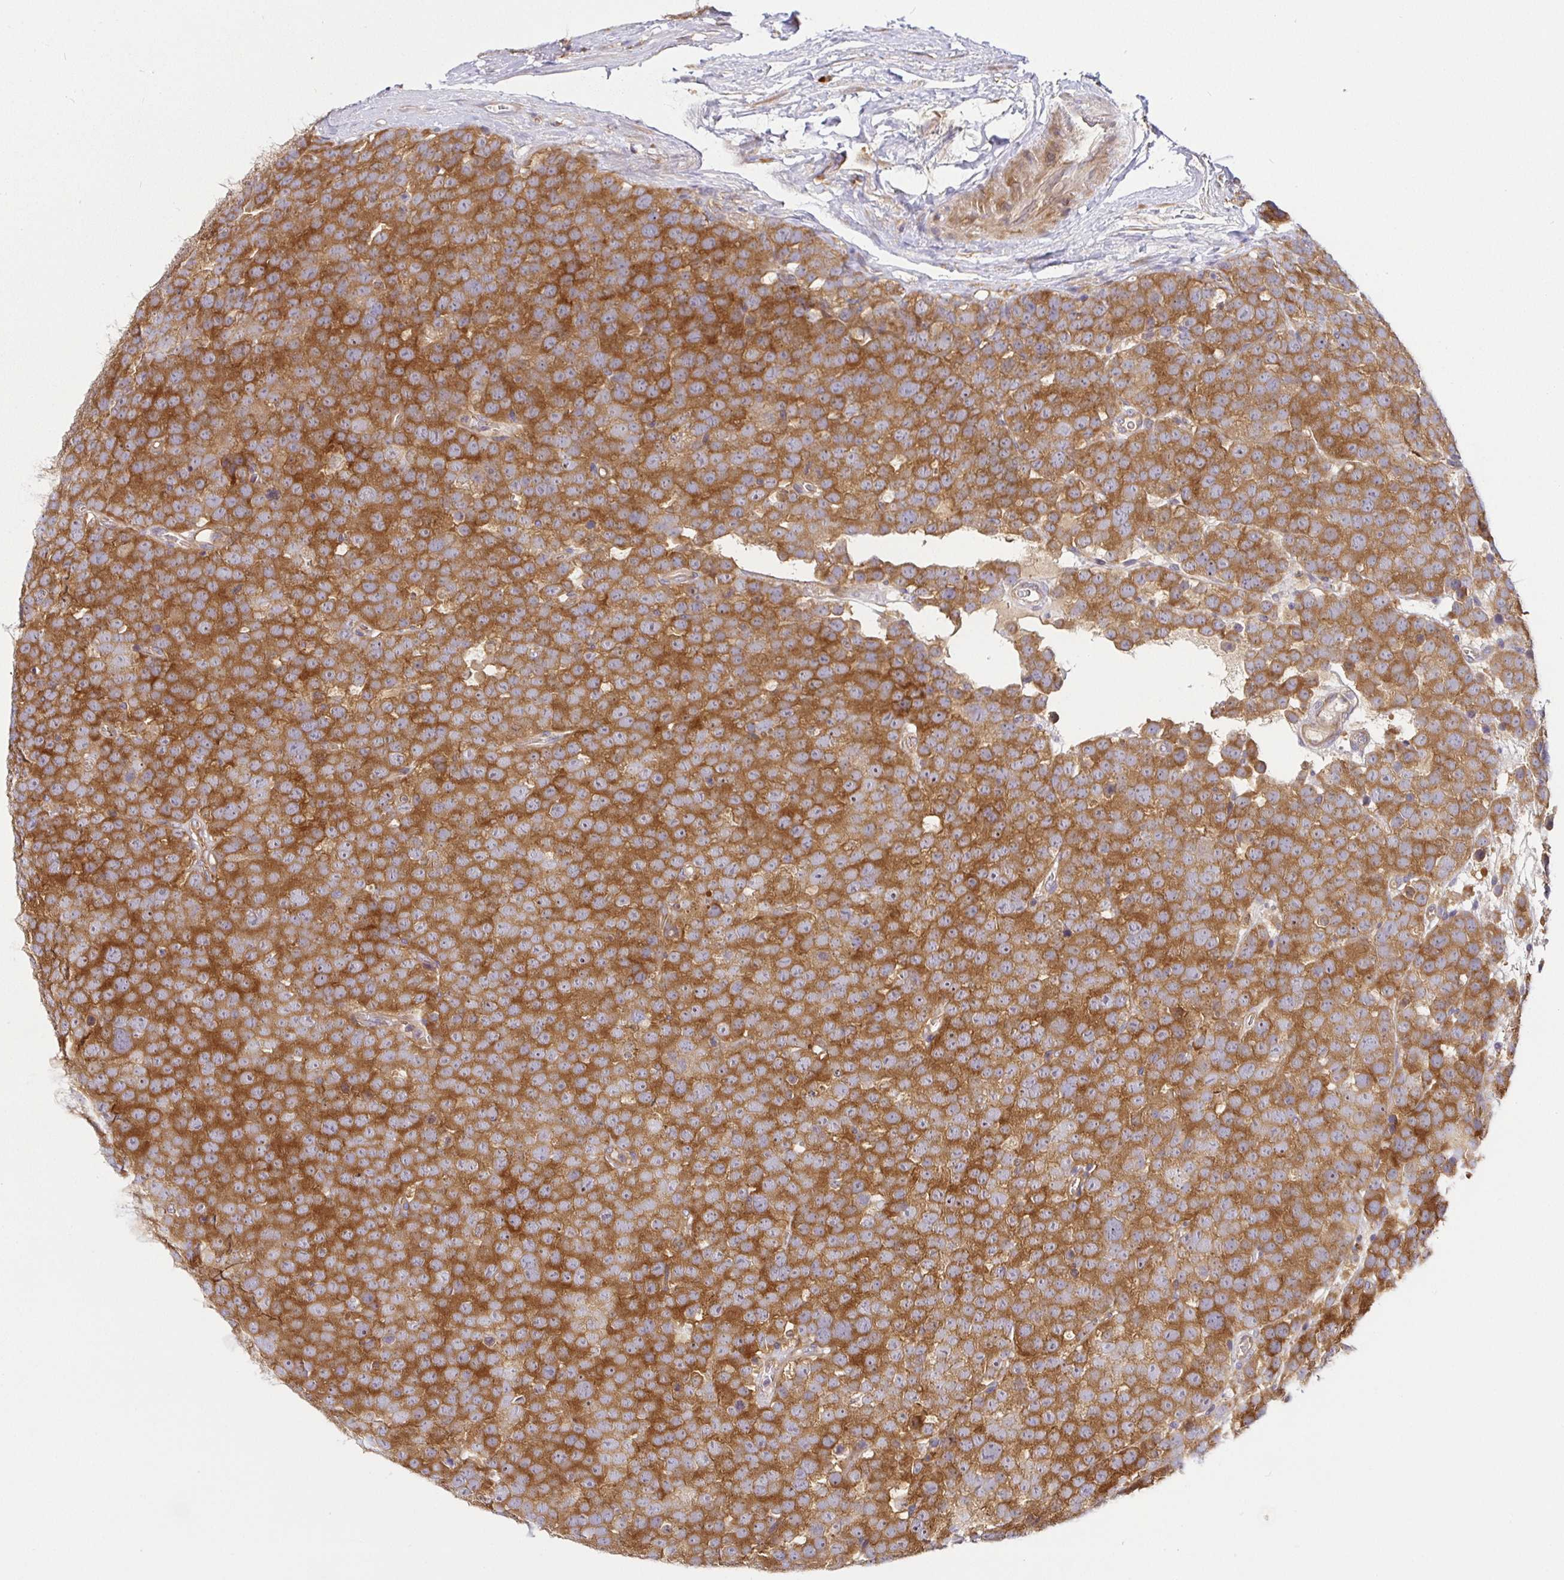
{"staining": {"intensity": "strong", "quantity": ">75%", "location": "cytoplasmic/membranous"}, "tissue": "testis cancer", "cell_type": "Tumor cells", "image_type": "cancer", "snomed": [{"axis": "morphology", "description": "Seminoma, NOS"}, {"axis": "topography", "description": "Testis"}], "caption": "Strong cytoplasmic/membranous protein expression is present in approximately >75% of tumor cells in testis cancer (seminoma).", "gene": "SNX8", "patient": {"sex": "male", "age": 71}}